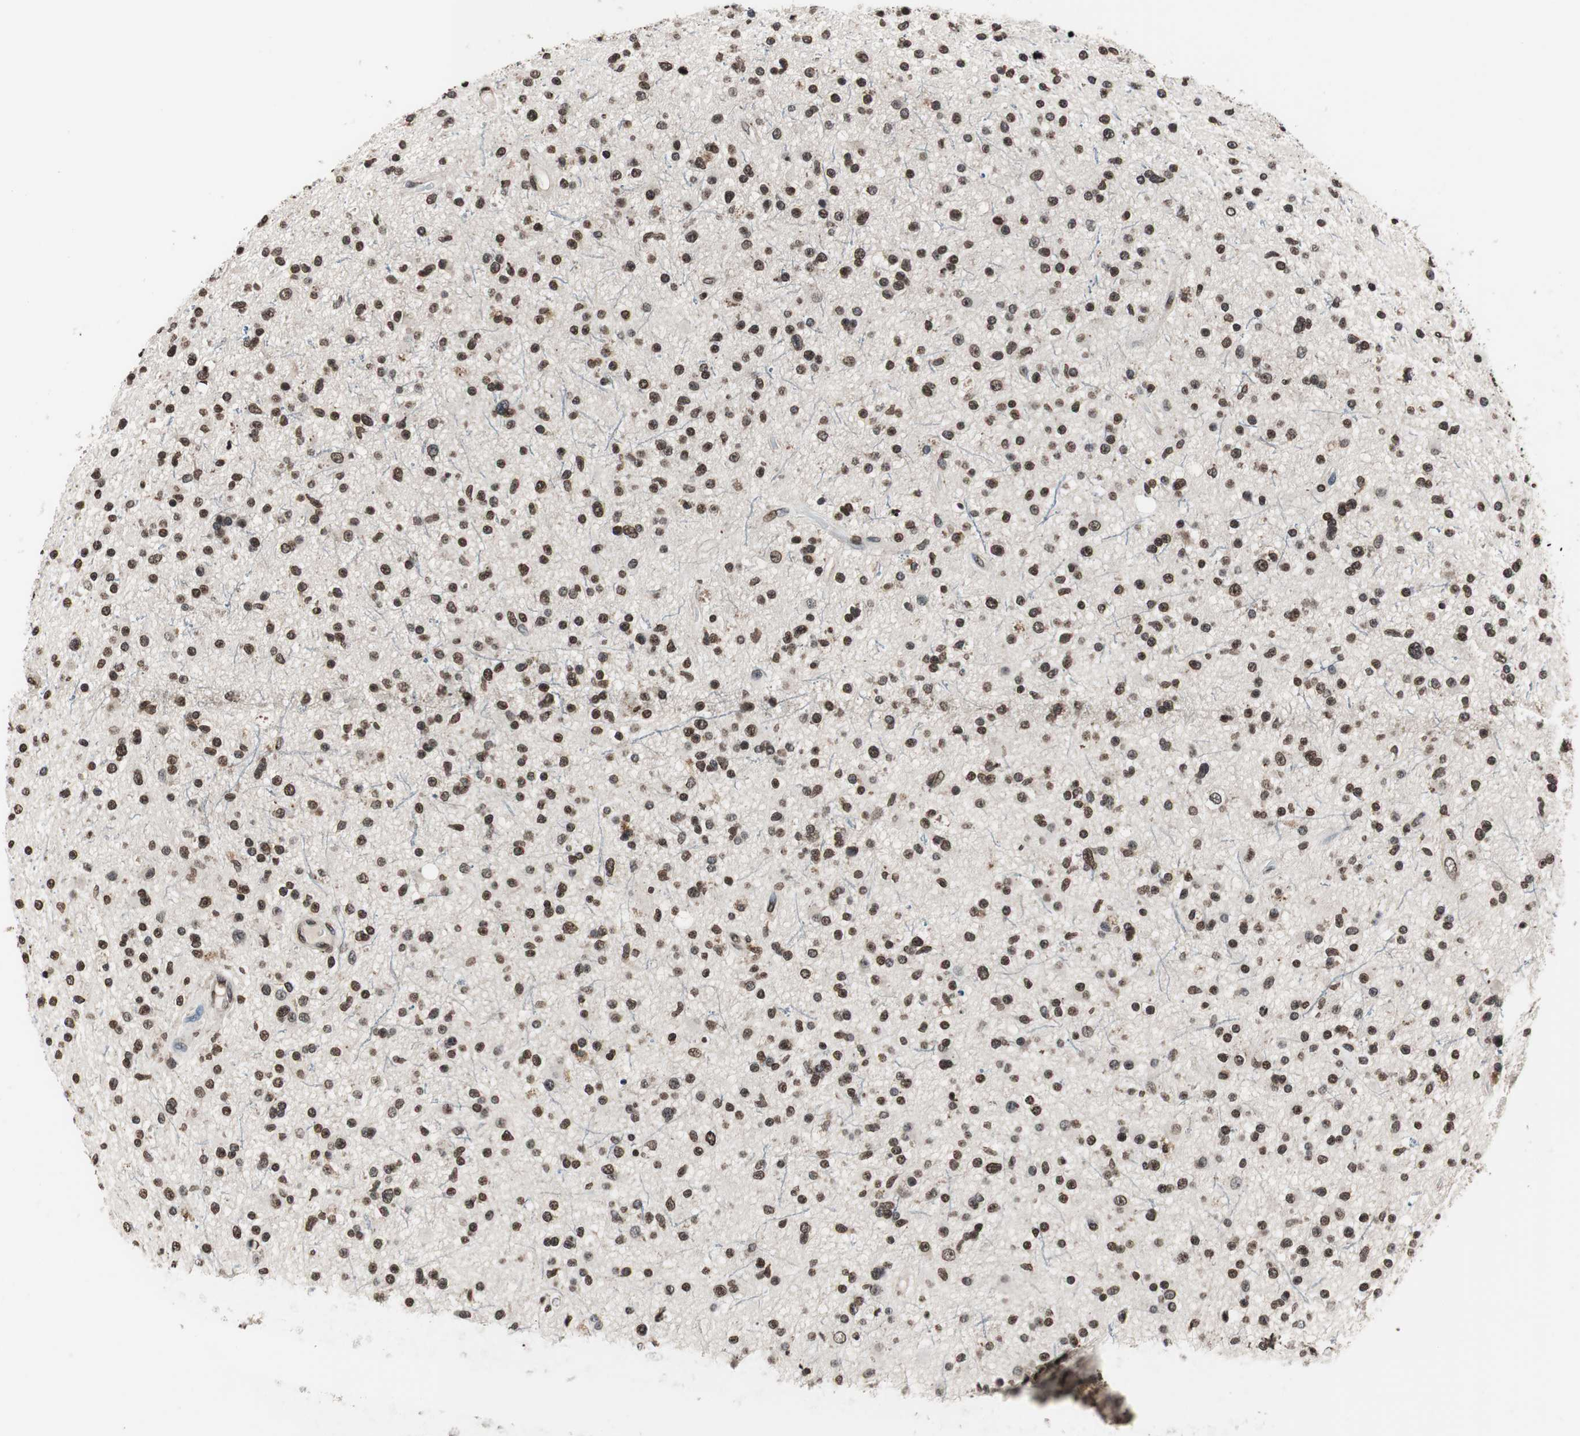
{"staining": {"intensity": "strong", "quantity": ">75%", "location": "nuclear"}, "tissue": "glioma", "cell_type": "Tumor cells", "image_type": "cancer", "snomed": [{"axis": "morphology", "description": "Glioma, malignant, High grade"}, {"axis": "topography", "description": "Brain"}], "caption": "Immunohistochemical staining of human glioma exhibits high levels of strong nuclear staining in approximately >75% of tumor cells. (DAB IHC with brightfield microscopy, high magnification).", "gene": "RFC1", "patient": {"sex": "male", "age": 33}}